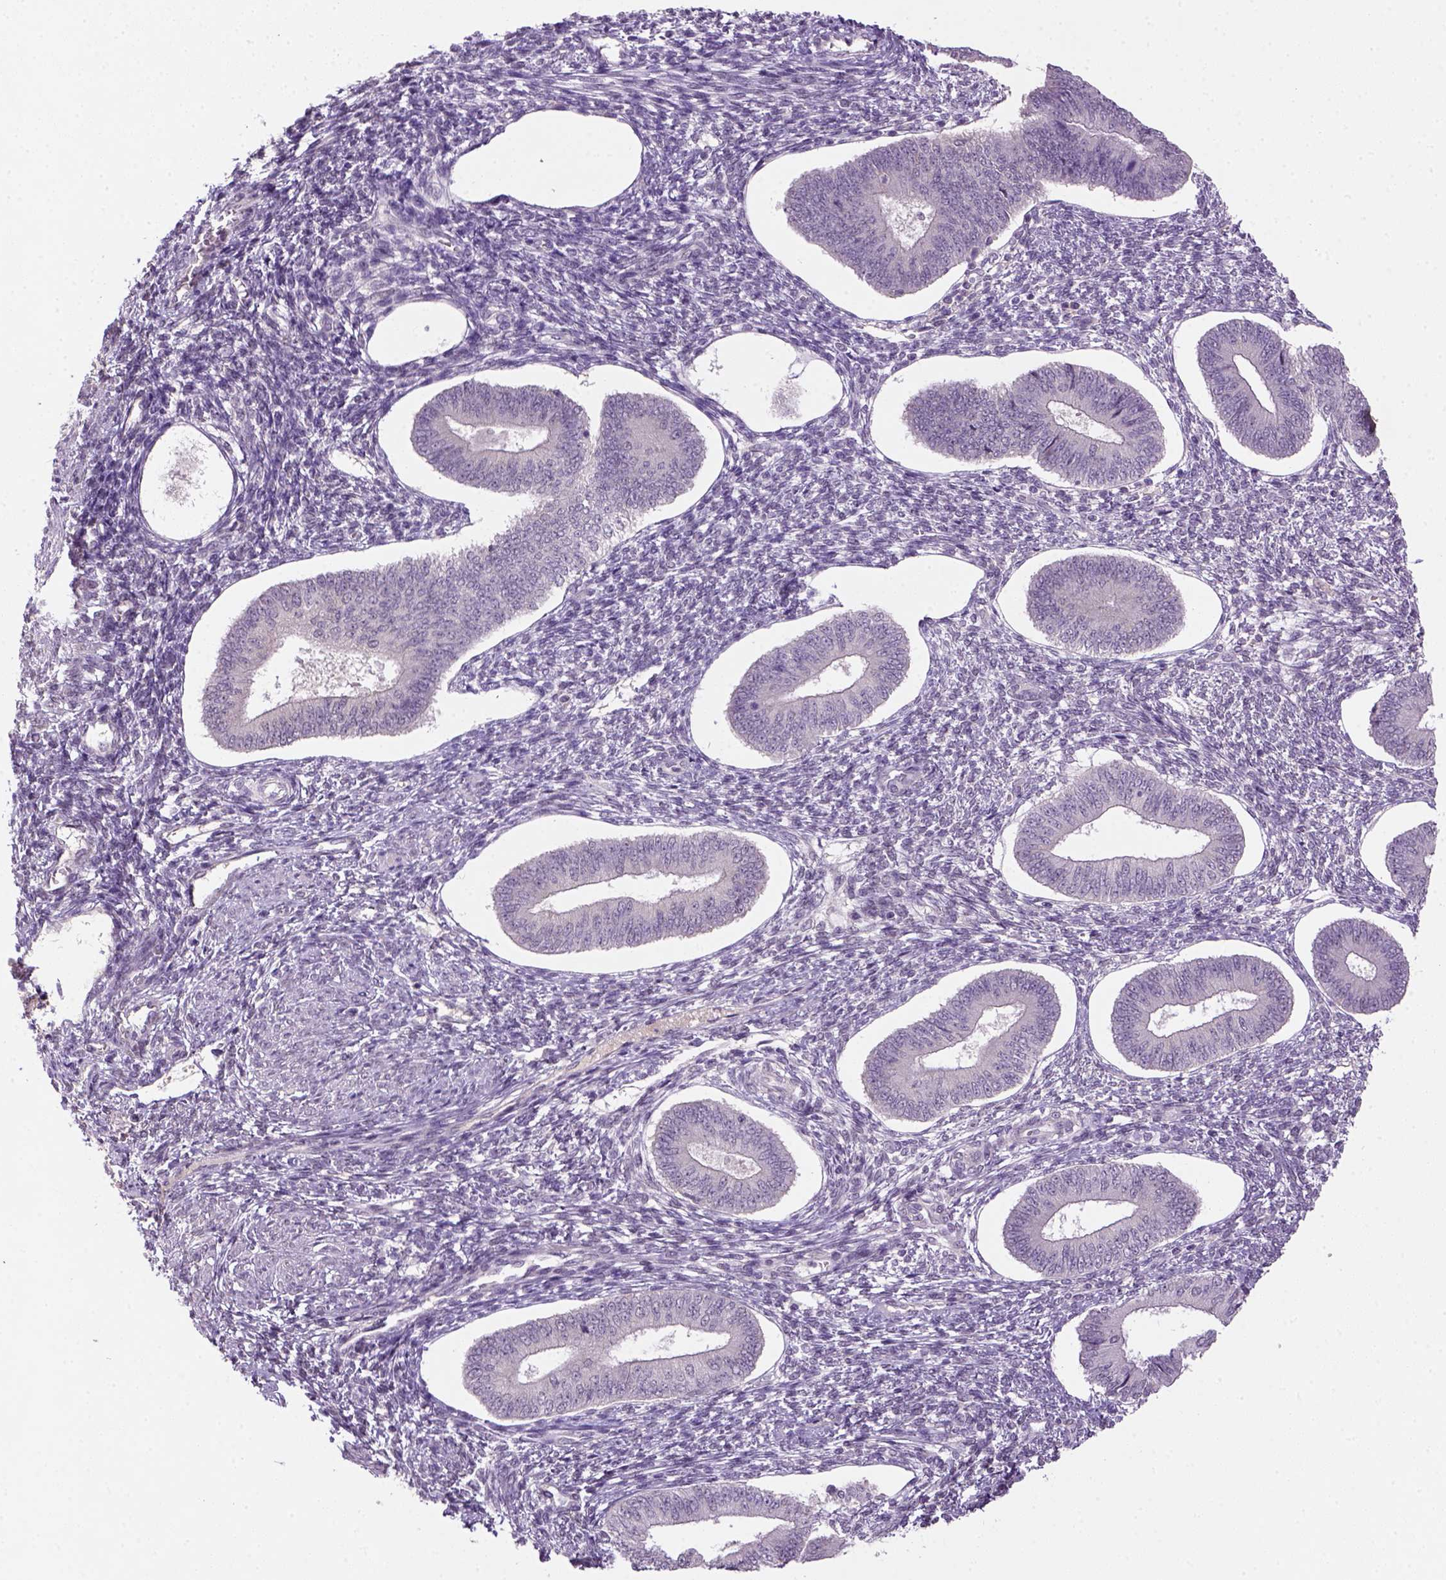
{"staining": {"intensity": "negative", "quantity": "none", "location": "none"}, "tissue": "endometrium", "cell_type": "Cells in endometrial stroma", "image_type": "normal", "snomed": [{"axis": "morphology", "description": "Normal tissue, NOS"}, {"axis": "topography", "description": "Endometrium"}], "caption": "Cells in endometrial stroma show no significant protein positivity in unremarkable endometrium. The staining was performed using DAB (3,3'-diaminobenzidine) to visualize the protein expression in brown, while the nuclei were stained in blue with hematoxylin (Magnification: 20x).", "gene": "NLGN2", "patient": {"sex": "female", "age": 42}}